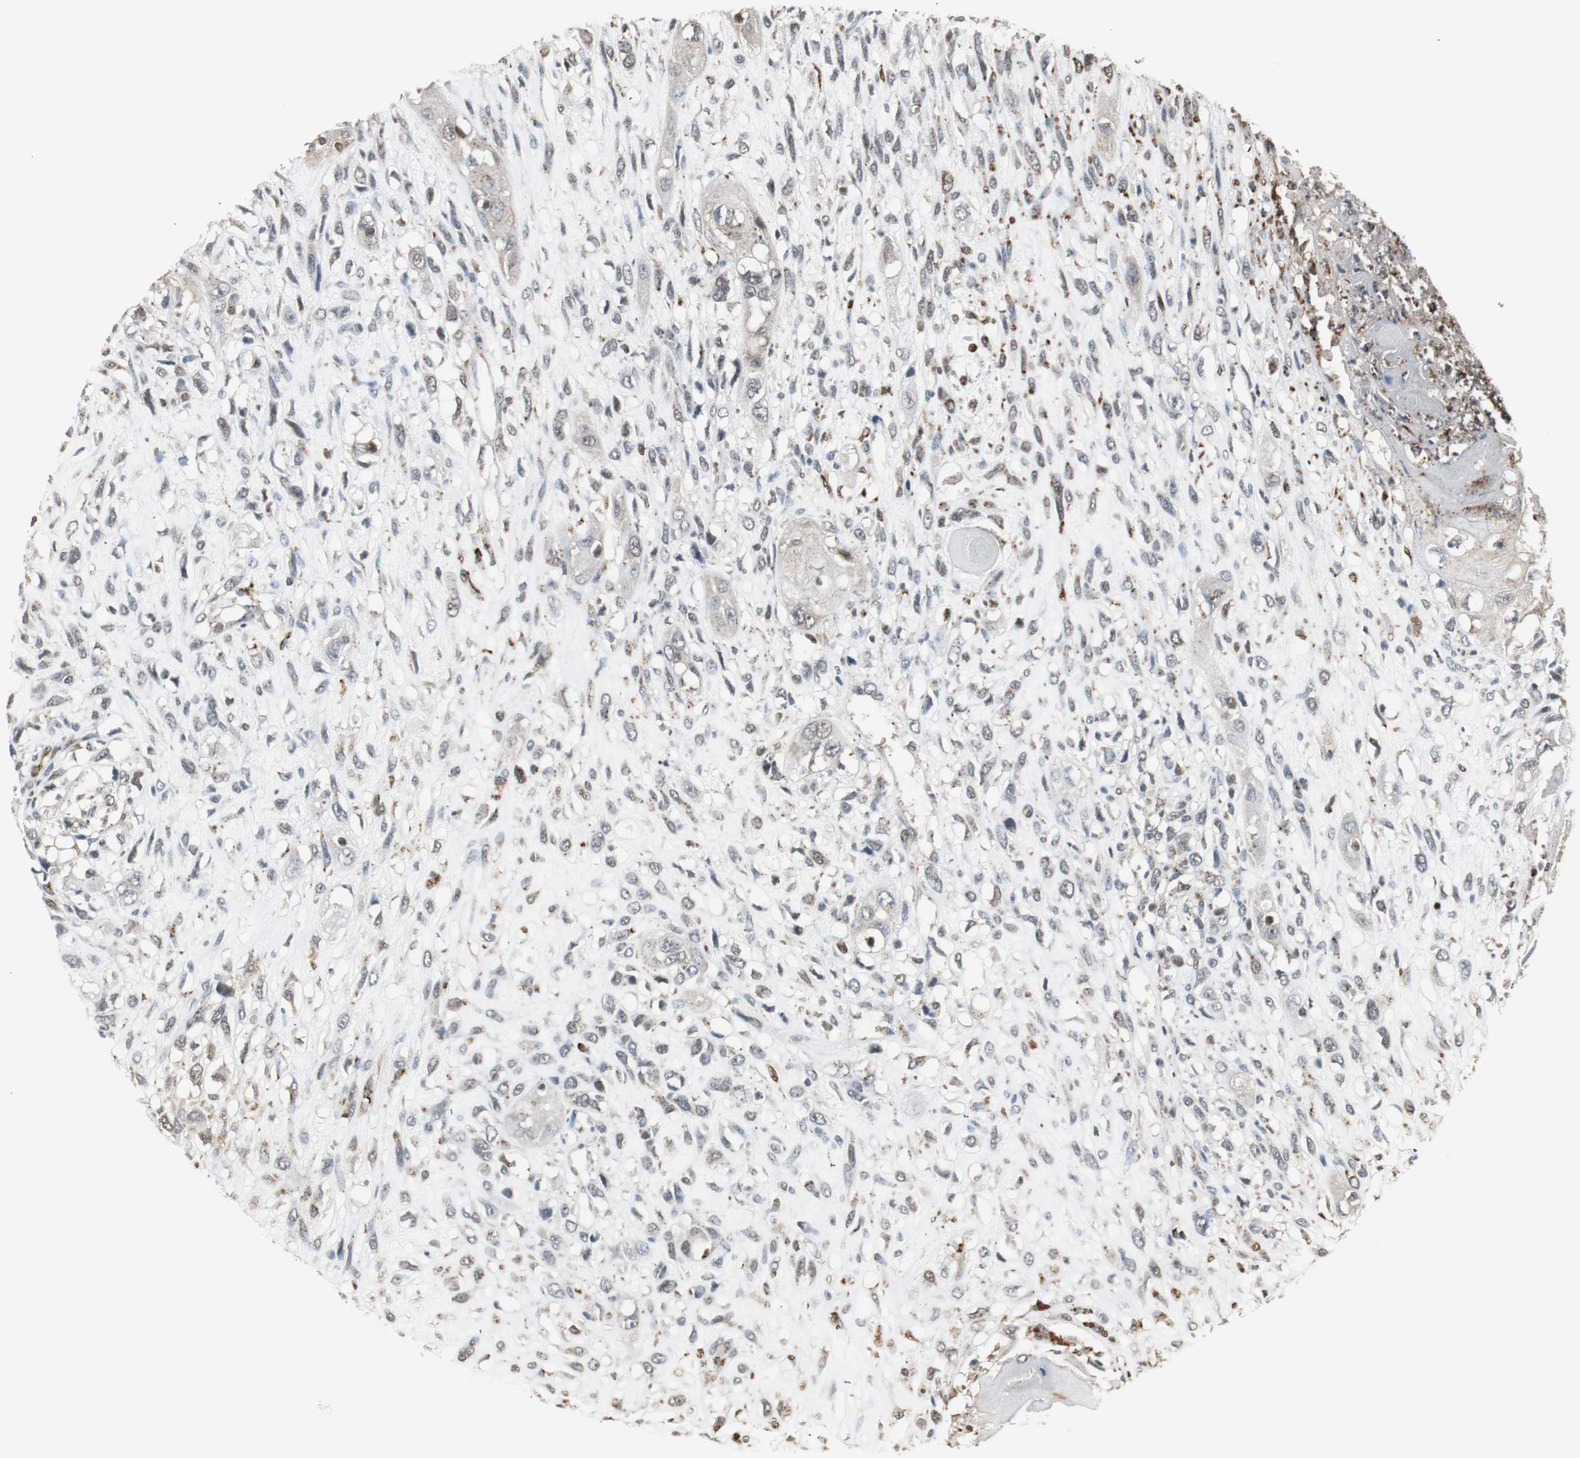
{"staining": {"intensity": "weak", "quantity": ">75%", "location": "cytoplasmic/membranous"}, "tissue": "head and neck cancer", "cell_type": "Tumor cells", "image_type": "cancer", "snomed": [{"axis": "morphology", "description": "Necrosis, NOS"}, {"axis": "morphology", "description": "Neoplasm, malignant, NOS"}, {"axis": "topography", "description": "Salivary gland"}, {"axis": "topography", "description": "Head-Neck"}], "caption": "Brown immunohistochemical staining in head and neck cancer (neoplasm (malignant)) displays weak cytoplasmic/membranous positivity in about >75% of tumor cells. The protein of interest is stained brown, and the nuclei are stained in blue (DAB IHC with brightfield microscopy, high magnification).", "gene": "PLIN3", "patient": {"sex": "male", "age": 43}}